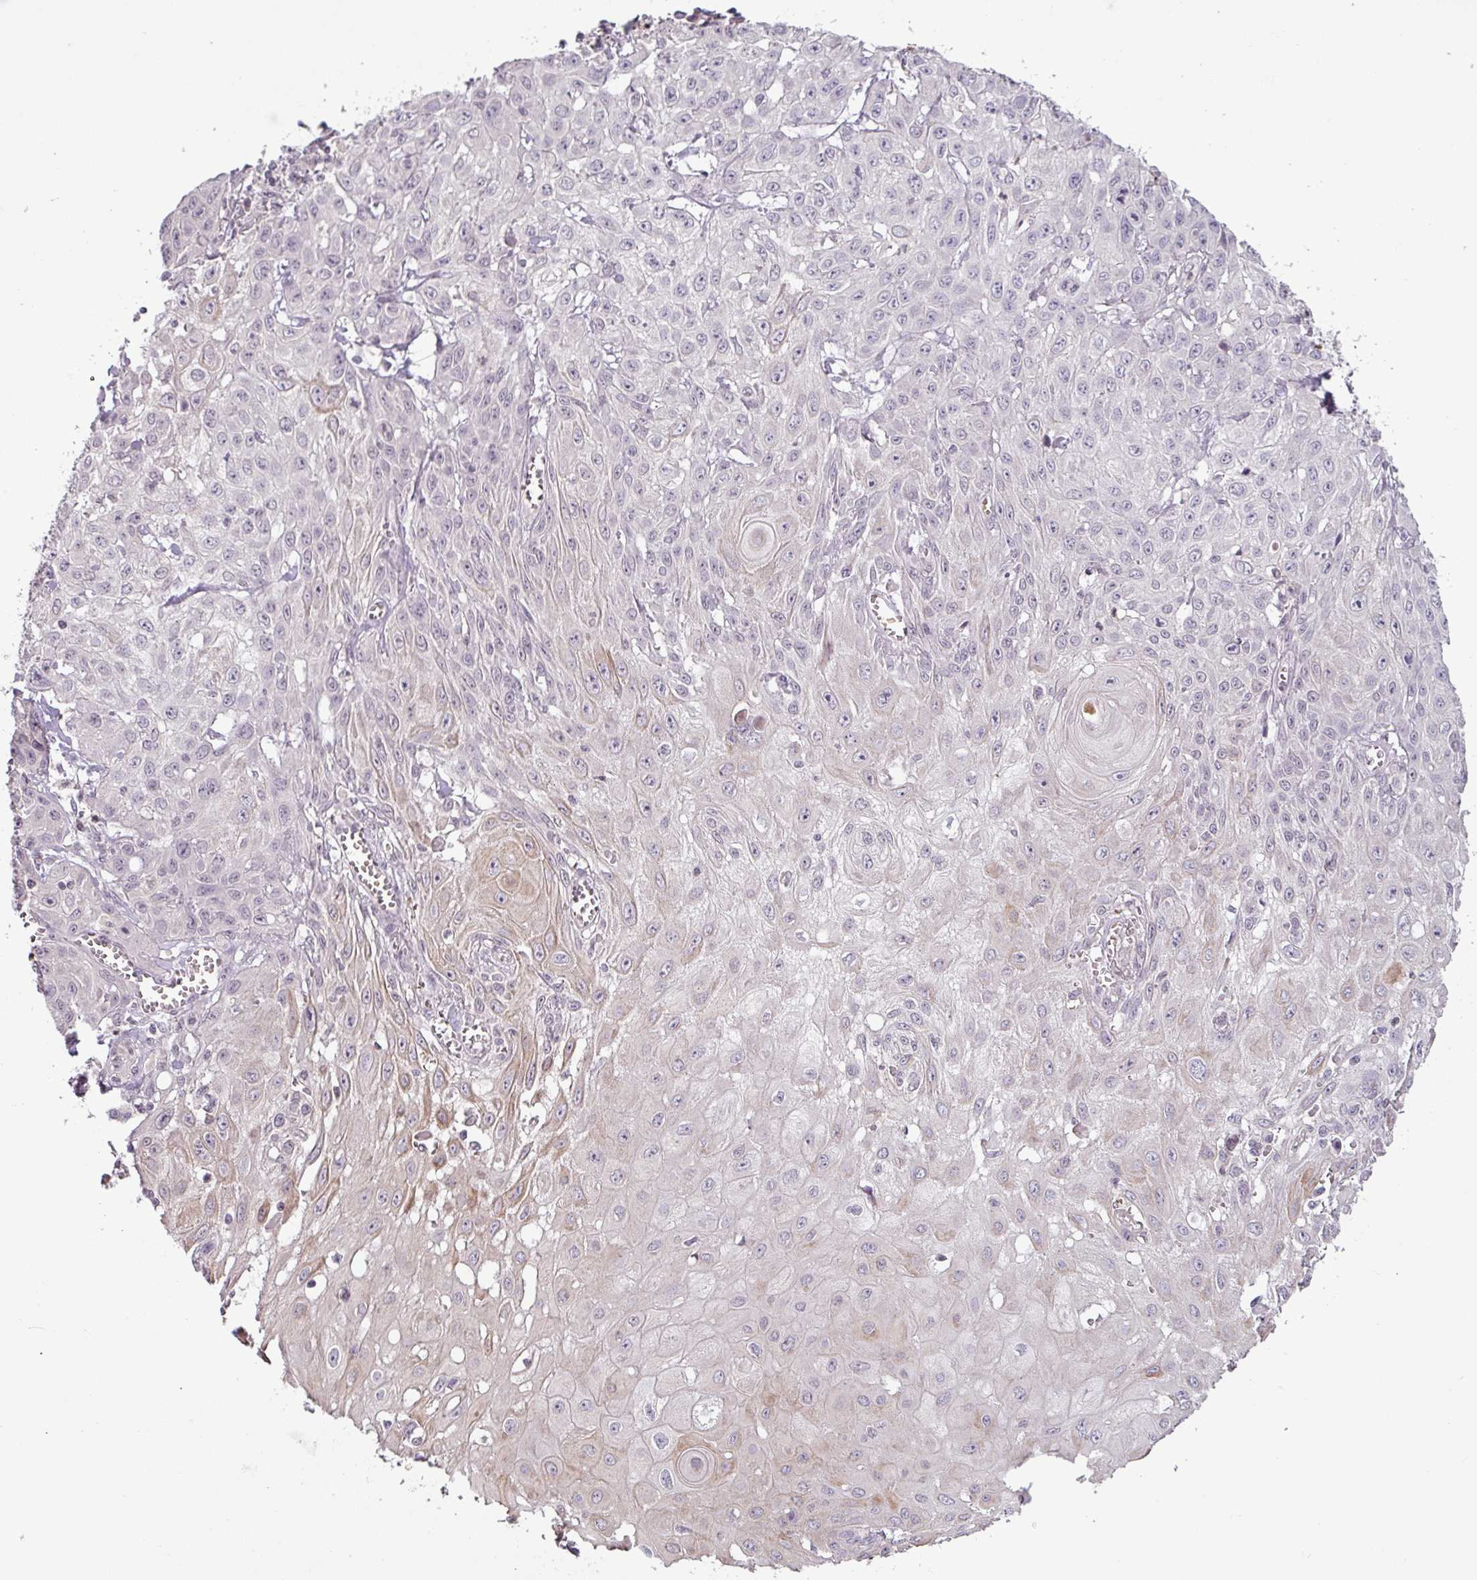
{"staining": {"intensity": "negative", "quantity": "none", "location": "none"}, "tissue": "skin cancer", "cell_type": "Tumor cells", "image_type": "cancer", "snomed": [{"axis": "morphology", "description": "Squamous cell carcinoma, NOS"}, {"axis": "topography", "description": "Skin"}, {"axis": "topography", "description": "Vulva"}], "caption": "Immunohistochemistry (IHC) photomicrograph of neoplastic tissue: human skin cancer (squamous cell carcinoma) stained with DAB demonstrates no significant protein expression in tumor cells.", "gene": "SLC5A10", "patient": {"sex": "female", "age": 71}}